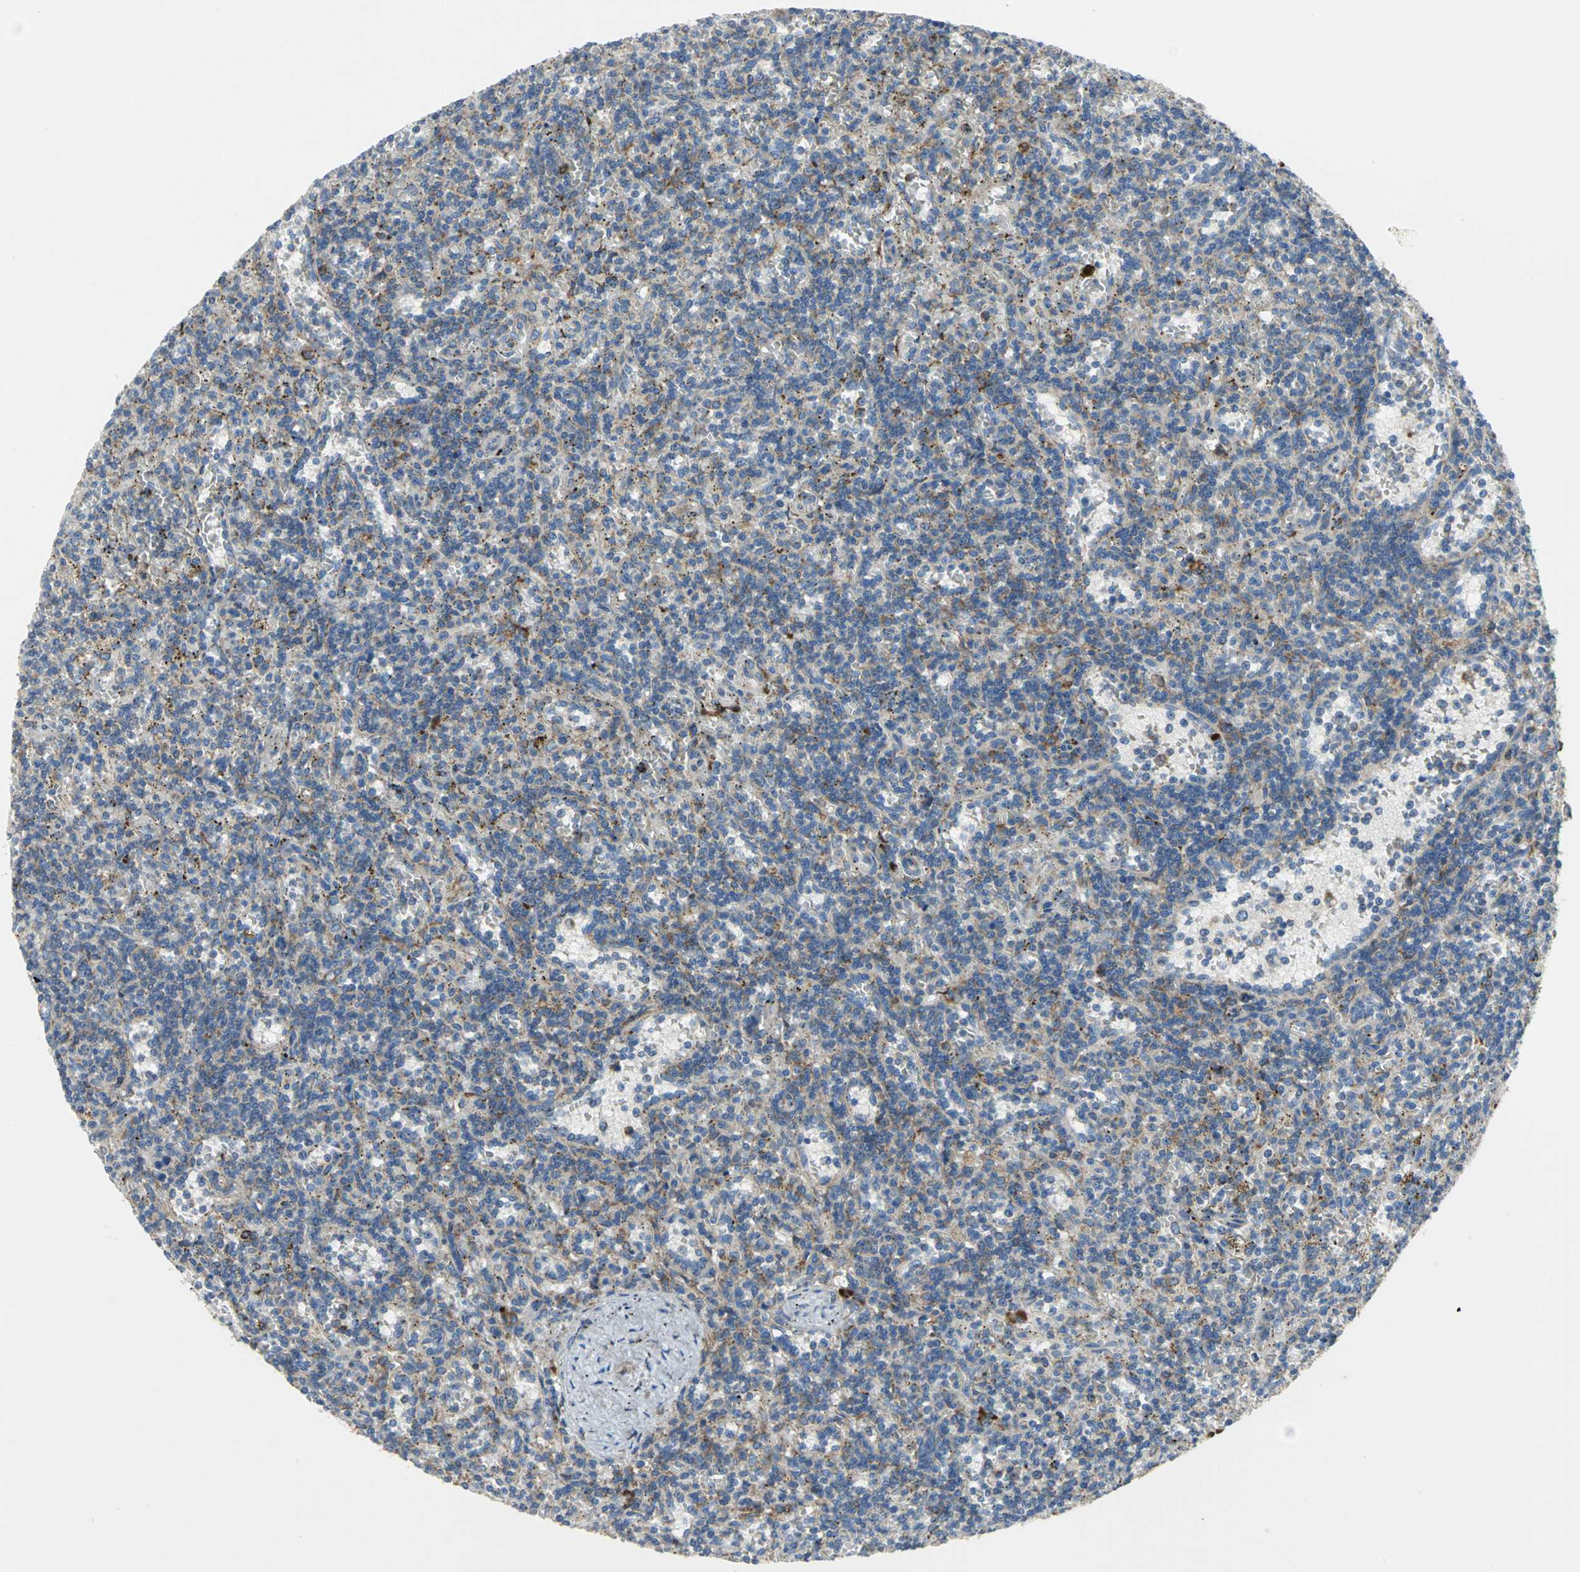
{"staining": {"intensity": "moderate", "quantity": "<25%", "location": "cytoplasmic/membranous"}, "tissue": "lymphoma", "cell_type": "Tumor cells", "image_type": "cancer", "snomed": [{"axis": "morphology", "description": "Malignant lymphoma, non-Hodgkin's type, Low grade"}, {"axis": "topography", "description": "Spleen"}], "caption": "Brown immunohistochemical staining in human lymphoma shows moderate cytoplasmic/membranous positivity in about <25% of tumor cells.", "gene": "TULP4", "patient": {"sex": "male", "age": 73}}